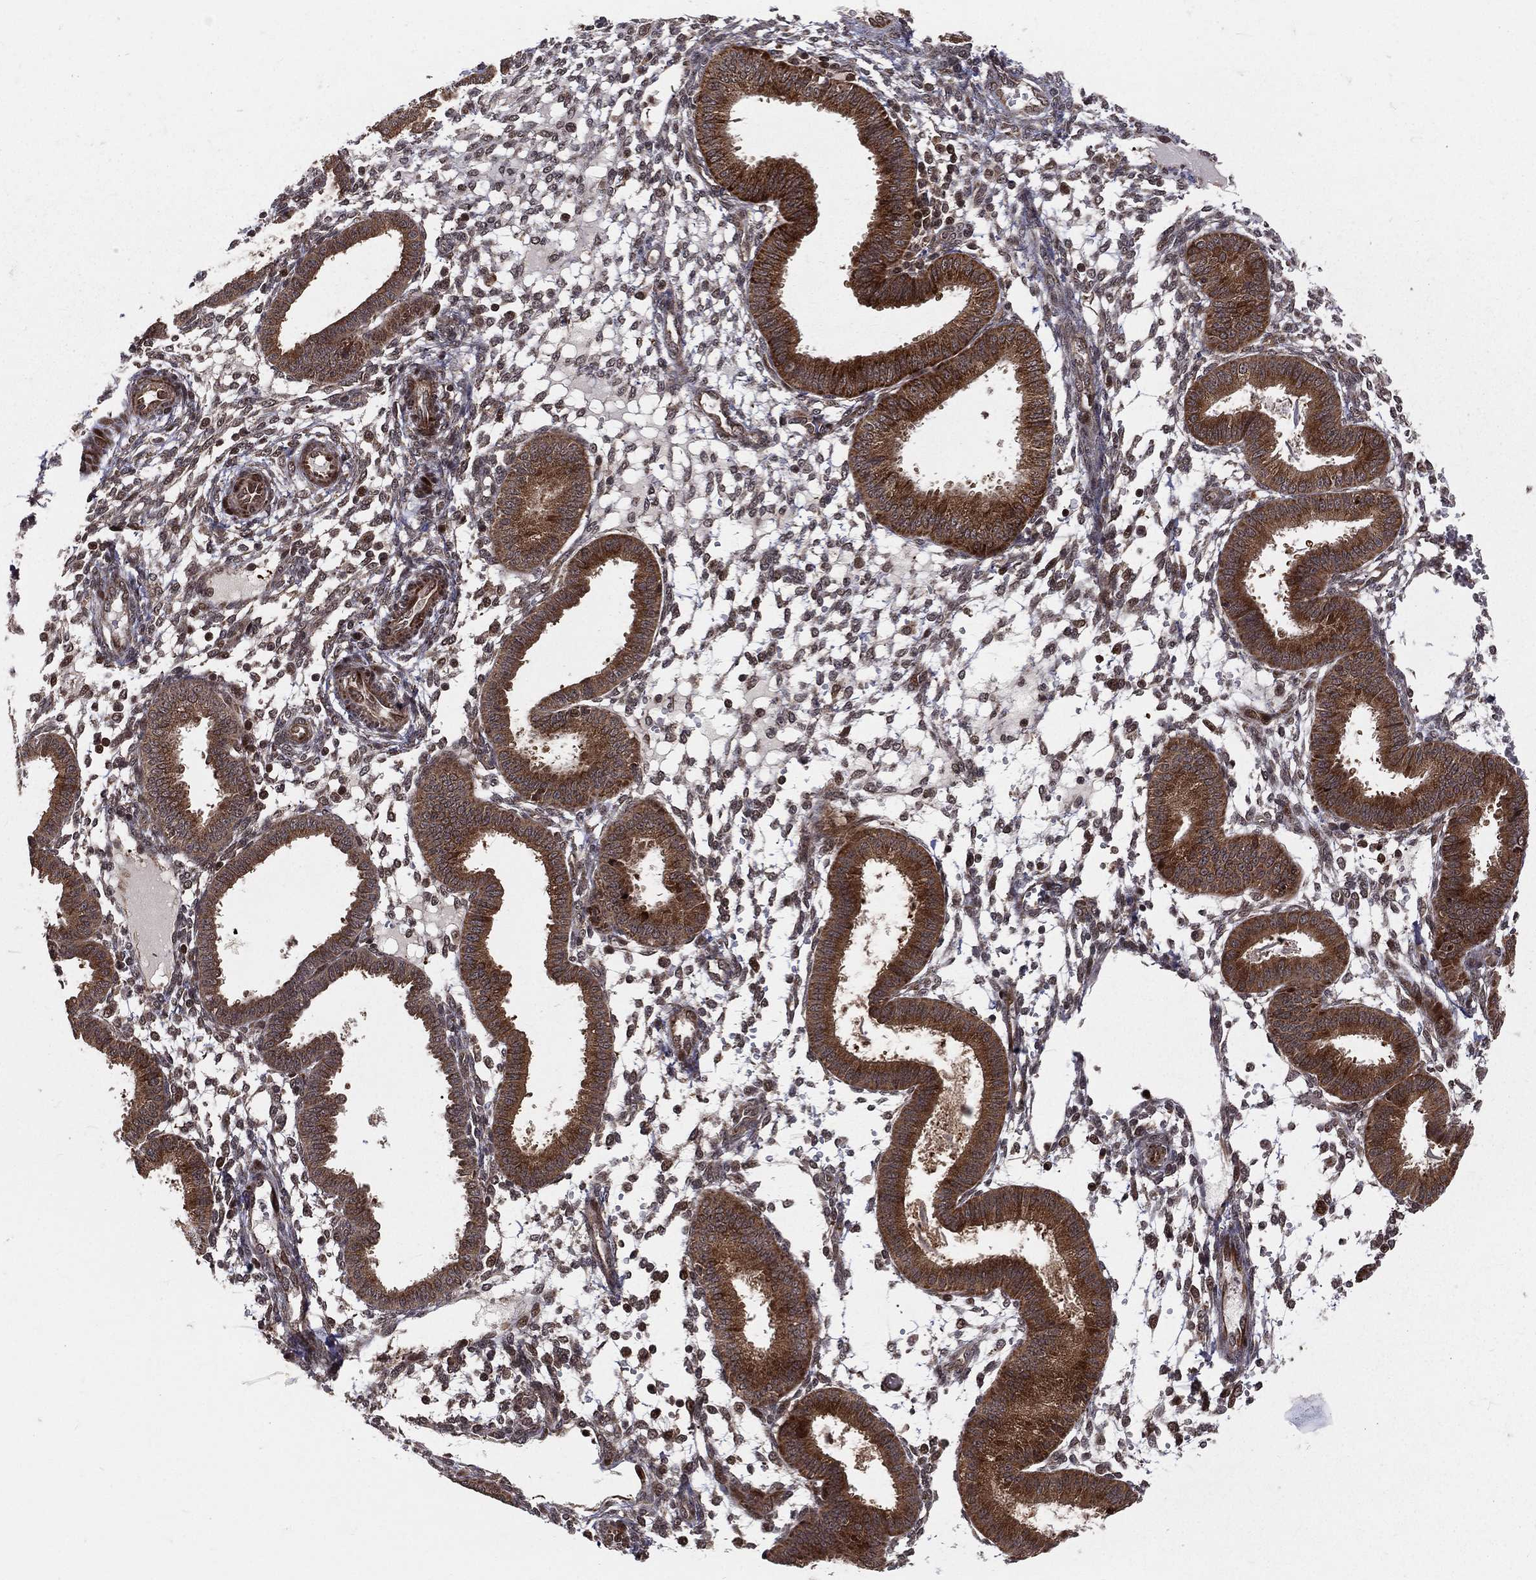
{"staining": {"intensity": "moderate", "quantity": "25%-75%", "location": "nuclear"}, "tissue": "endometrium", "cell_type": "Cells in endometrial stroma", "image_type": "normal", "snomed": [{"axis": "morphology", "description": "Normal tissue, NOS"}, {"axis": "topography", "description": "Endometrium"}], "caption": "Protein analysis of normal endometrium demonstrates moderate nuclear expression in approximately 25%-75% of cells in endometrial stroma. The protein is shown in brown color, while the nuclei are stained blue.", "gene": "MDM2", "patient": {"sex": "female", "age": 43}}